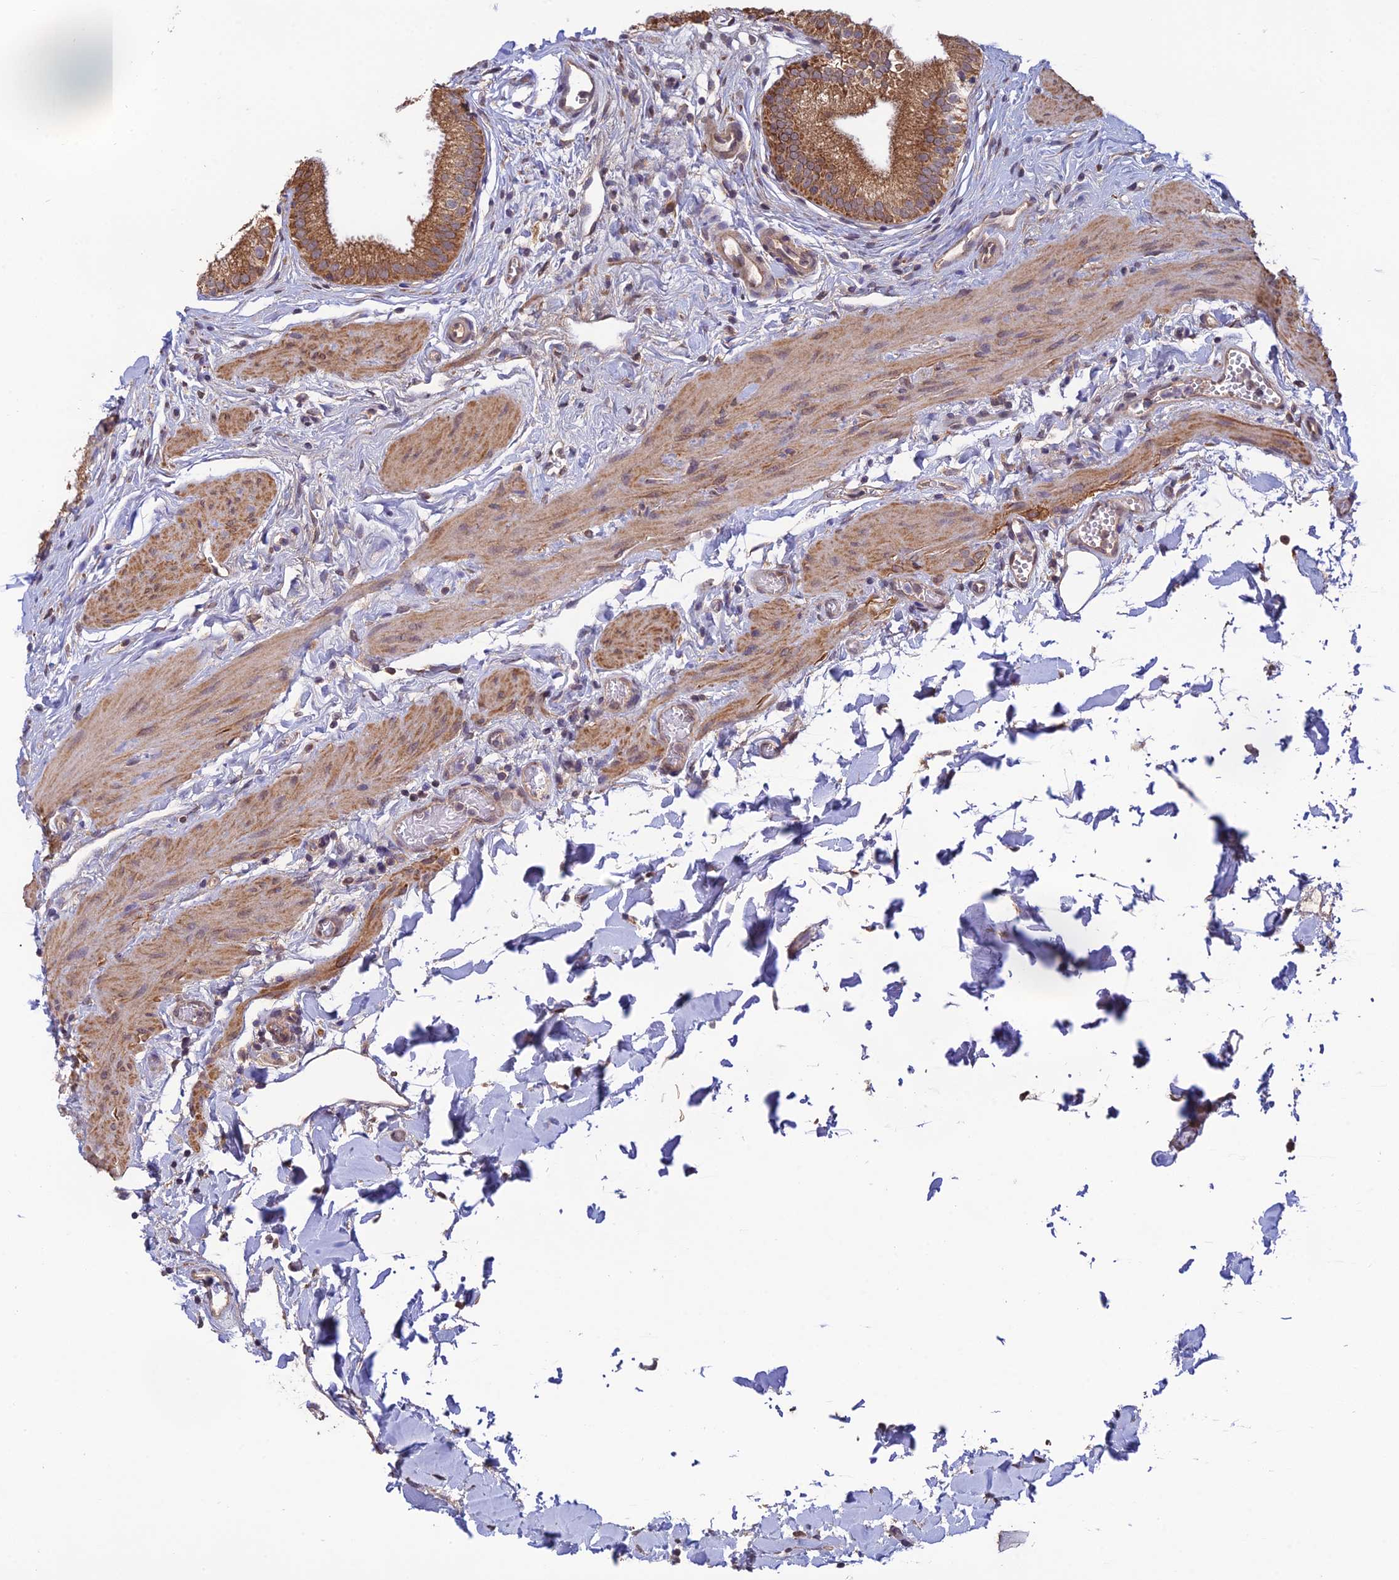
{"staining": {"intensity": "moderate", "quantity": ">75%", "location": "cytoplasmic/membranous"}, "tissue": "gallbladder", "cell_type": "Glandular cells", "image_type": "normal", "snomed": [{"axis": "morphology", "description": "Normal tissue, NOS"}, {"axis": "topography", "description": "Gallbladder"}], "caption": "Immunohistochemical staining of benign human gallbladder displays moderate cytoplasmic/membranous protein staining in about >75% of glandular cells.", "gene": "MRNIP", "patient": {"sex": "female", "age": 54}}